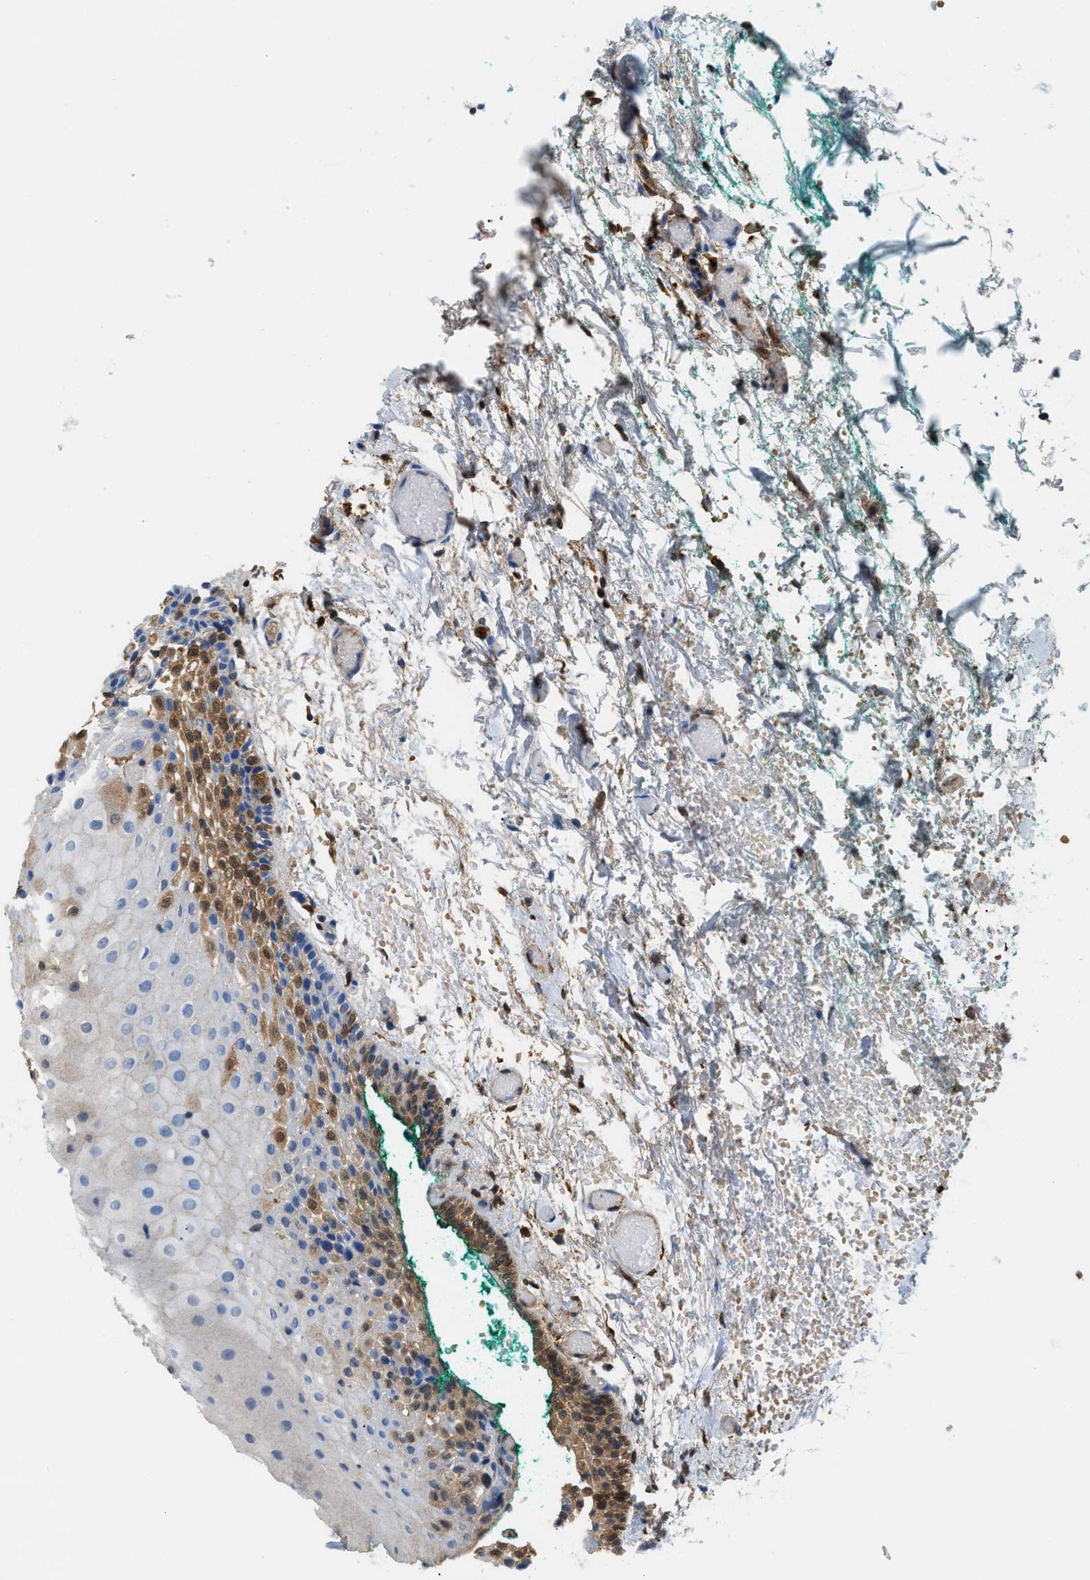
{"staining": {"intensity": "moderate", "quantity": "<25%", "location": "cytoplasmic/membranous,nuclear"}, "tissue": "oral mucosa", "cell_type": "Squamous epithelial cells", "image_type": "normal", "snomed": [{"axis": "morphology", "description": "Normal tissue, NOS"}, {"axis": "morphology", "description": "Squamous cell carcinoma, NOS"}, {"axis": "topography", "description": "Oral tissue"}, {"axis": "topography", "description": "Salivary gland"}, {"axis": "topography", "description": "Head-Neck"}], "caption": "Immunohistochemistry of benign human oral mucosa shows low levels of moderate cytoplasmic/membranous,nuclear staining in approximately <25% of squamous epithelial cells.", "gene": "CFI", "patient": {"sex": "female", "age": 62}}